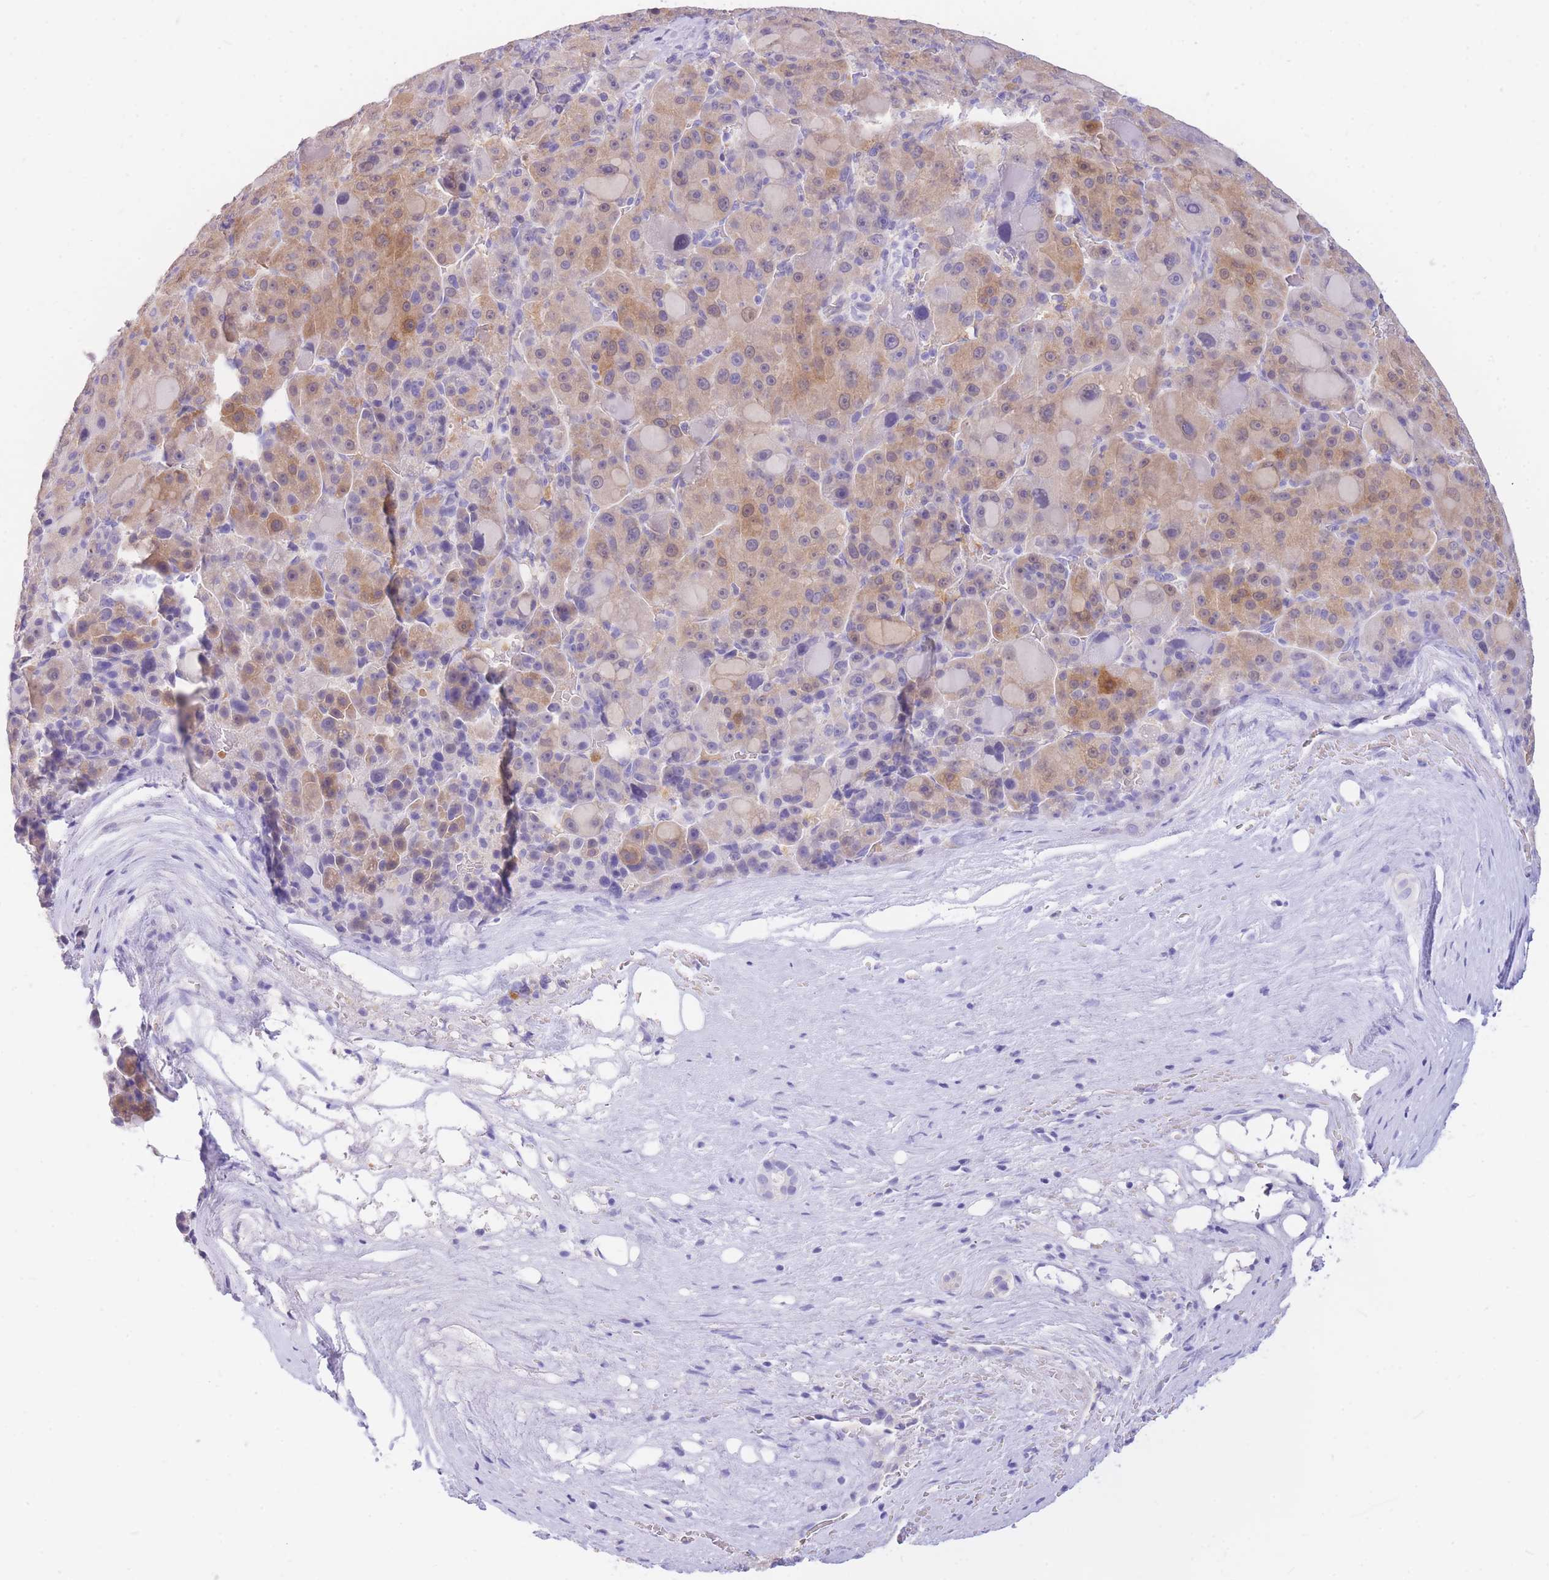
{"staining": {"intensity": "moderate", "quantity": "<25%", "location": "cytoplasmic/membranous"}, "tissue": "liver cancer", "cell_type": "Tumor cells", "image_type": "cancer", "snomed": [{"axis": "morphology", "description": "Carcinoma, Hepatocellular, NOS"}, {"axis": "topography", "description": "Liver"}], "caption": "Tumor cells demonstrate moderate cytoplasmic/membranous positivity in about <25% of cells in liver cancer. The staining was performed using DAB, with brown indicating positive protein expression. Nuclei are stained blue with hematoxylin.", "gene": "SULT1A1", "patient": {"sex": "male", "age": 76}}